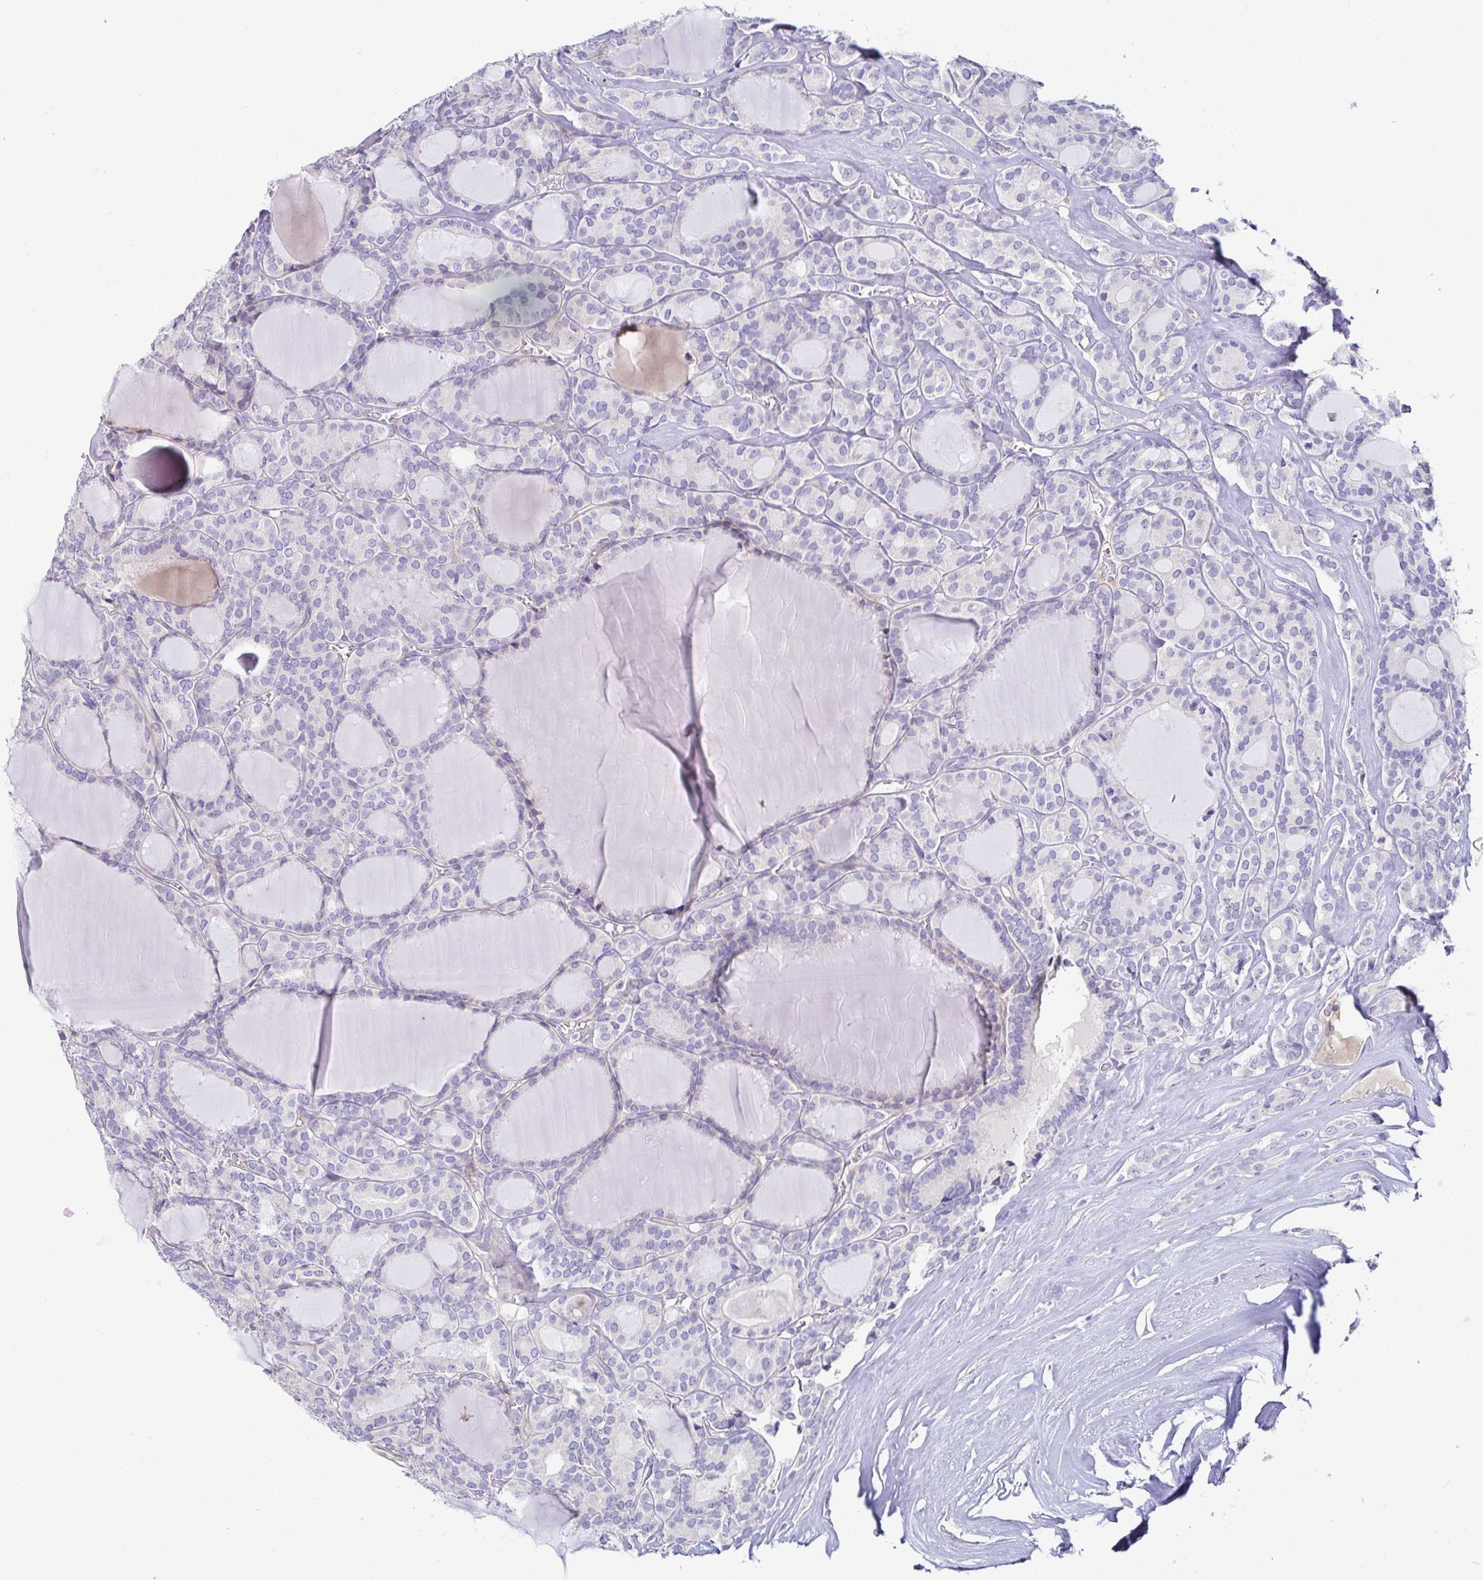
{"staining": {"intensity": "negative", "quantity": "none", "location": "none"}, "tissue": "thyroid cancer", "cell_type": "Tumor cells", "image_type": "cancer", "snomed": [{"axis": "morphology", "description": "Follicular adenoma carcinoma, NOS"}, {"axis": "topography", "description": "Thyroid gland"}], "caption": "Human follicular adenoma carcinoma (thyroid) stained for a protein using immunohistochemistry (IHC) reveals no expression in tumor cells.", "gene": "C4orf17", "patient": {"sex": "male", "age": 74}}